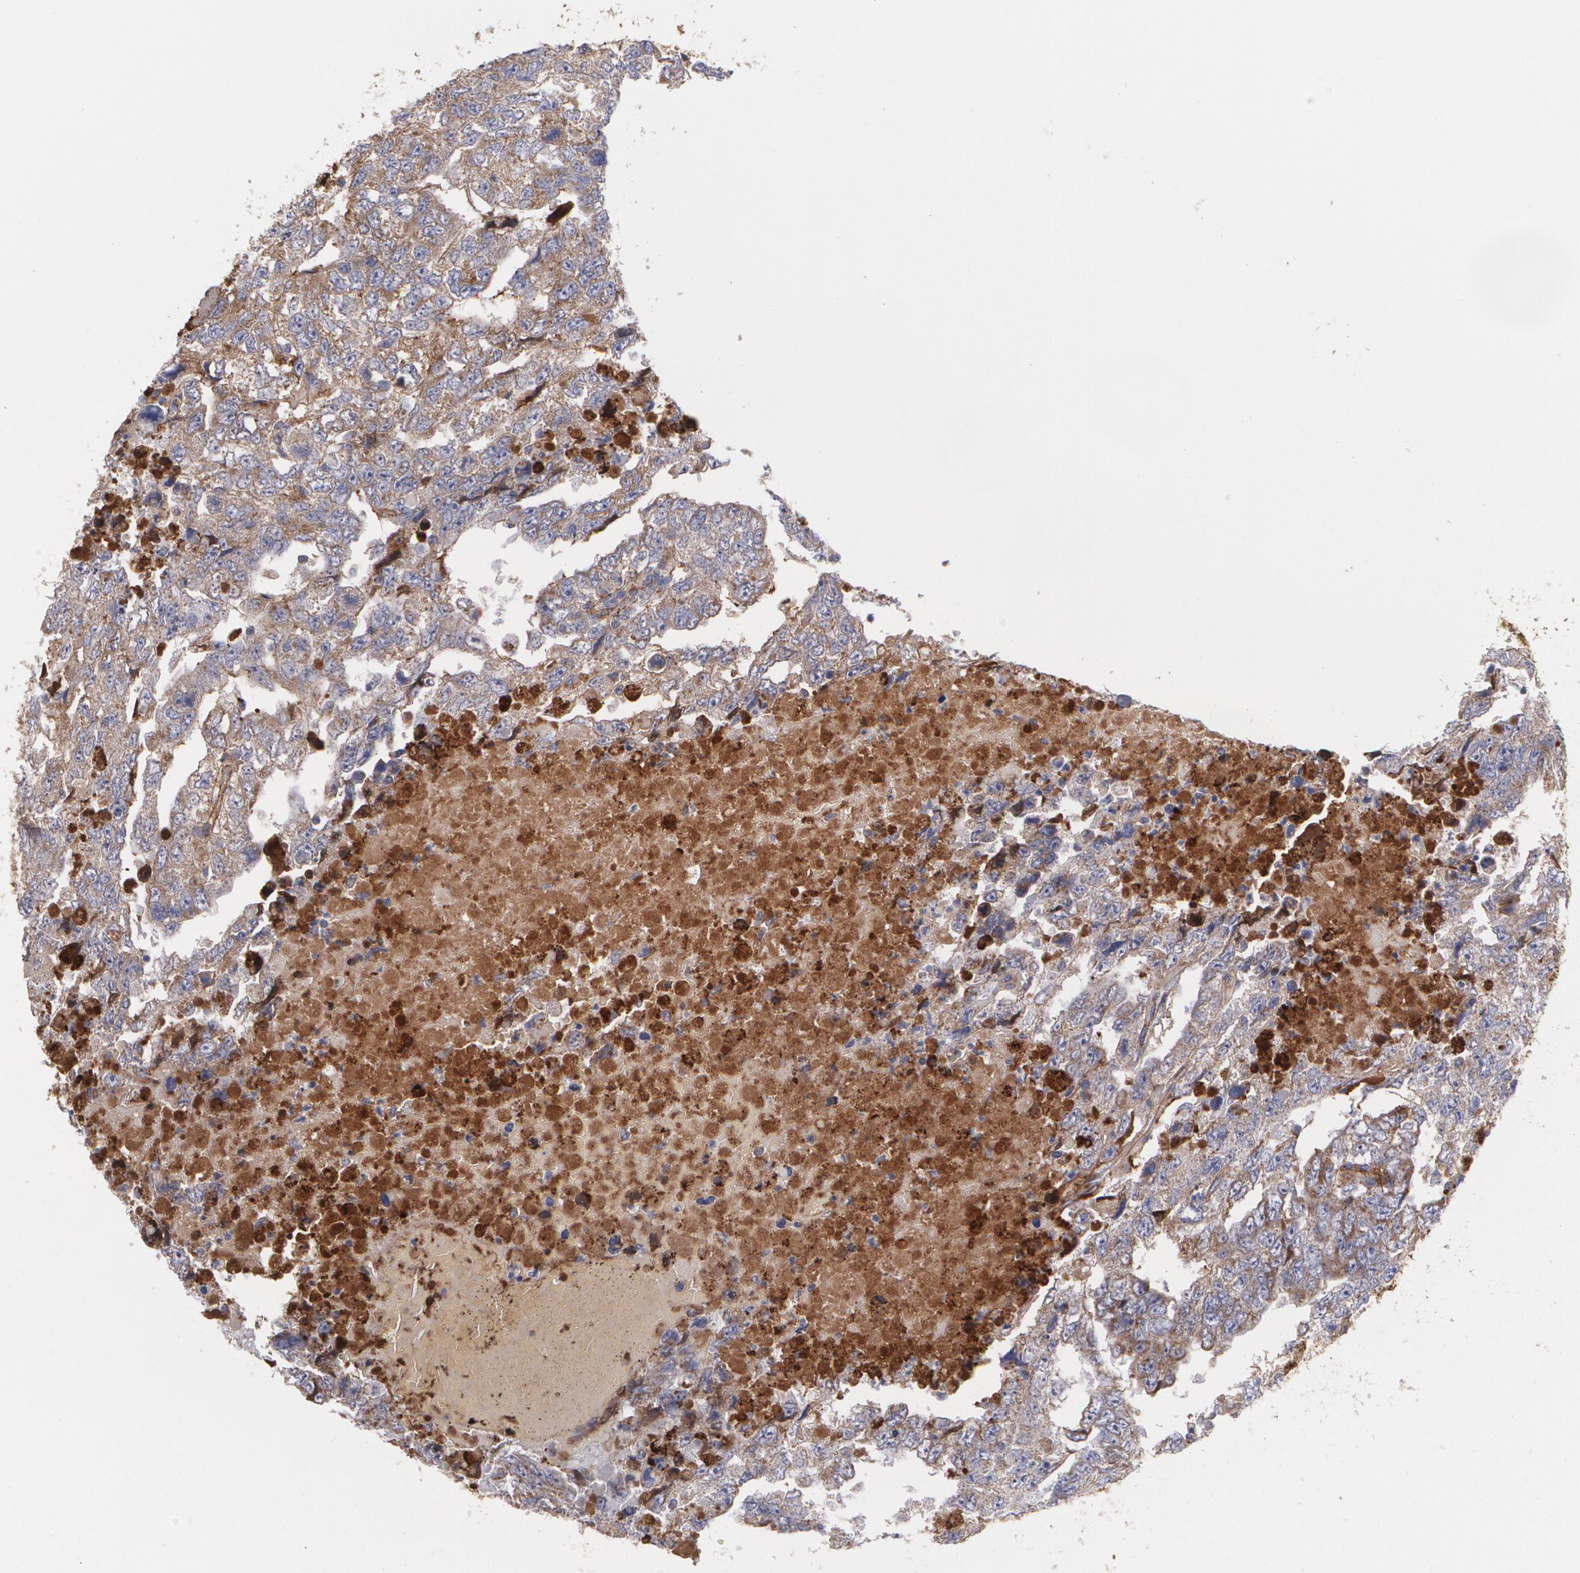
{"staining": {"intensity": "moderate", "quantity": ">75%", "location": "cytoplasmic/membranous"}, "tissue": "testis cancer", "cell_type": "Tumor cells", "image_type": "cancer", "snomed": [{"axis": "morphology", "description": "Seminoma, NOS"}, {"axis": "topography", "description": "Testis"}], "caption": "Immunohistochemistry staining of seminoma (testis), which demonstrates medium levels of moderate cytoplasmic/membranous staining in about >75% of tumor cells indicating moderate cytoplasmic/membranous protein expression. The staining was performed using DAB (3,3'-diaminobenzidine) (brown) for protein detection and nuclei were counterstained in hematoxylin (blue).", "gene": "FBLN1", "patient": {"sex": "male", "age": 32}}